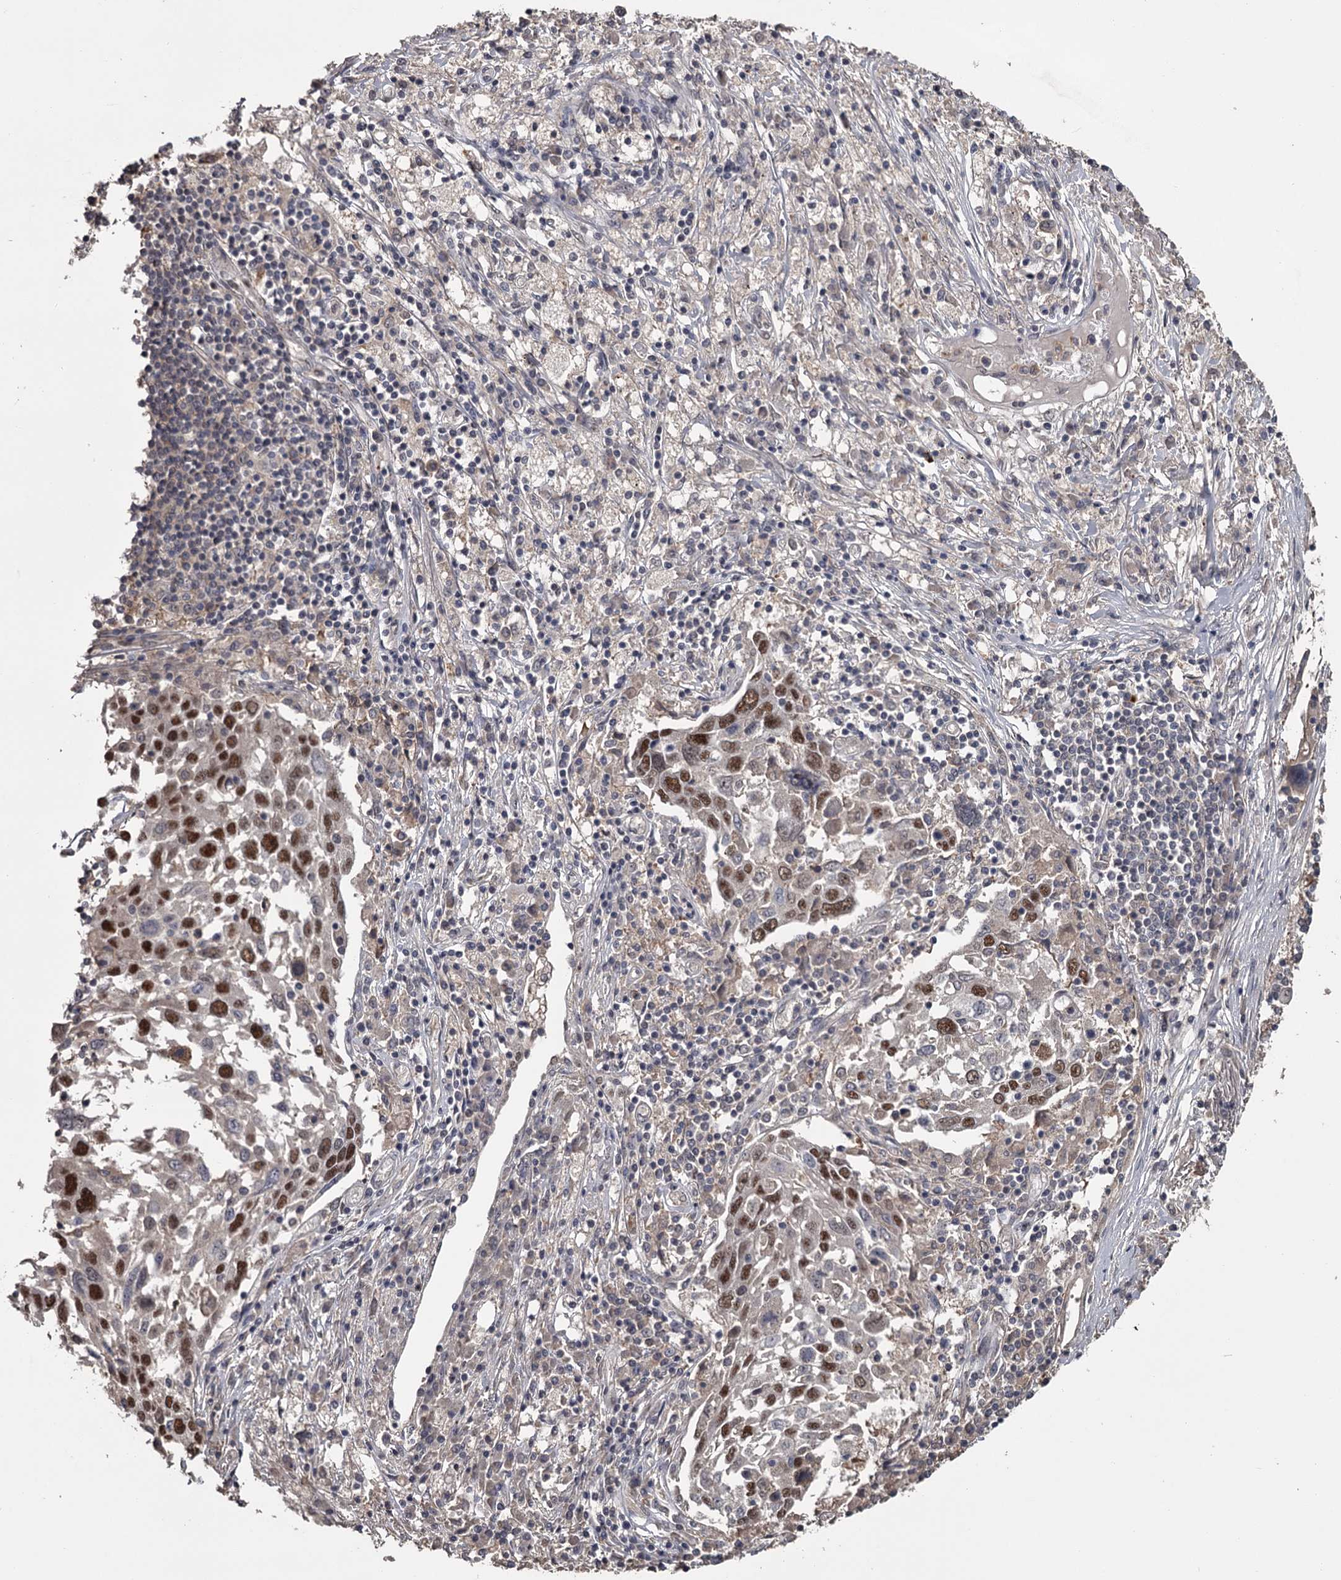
{"staining": {"intensity": "moderate", "quantity": ">75%", "location": "nuclear"}, "tissue": "lung cancer", "cell_type": "Tumor cells", "image_type": "cancer", "snomed": [{"axis": "morphology", "description": "Squamous cell carcinoma, NOS"}, {"axis": "topography", "description": "Lung"}], "caption": "Immunohistochemistry (IHC) image of neoplastic tissue: lung squamous cell carcinoma stained using immunohistochemistry (IHC) displays medium levels of moderate protein expression localized specifically in the nuclear of tumor cells, appearing as a nuclear brown color.", "gene": "PRPF40B", "patient": {"sex": "male", "age": 65}}